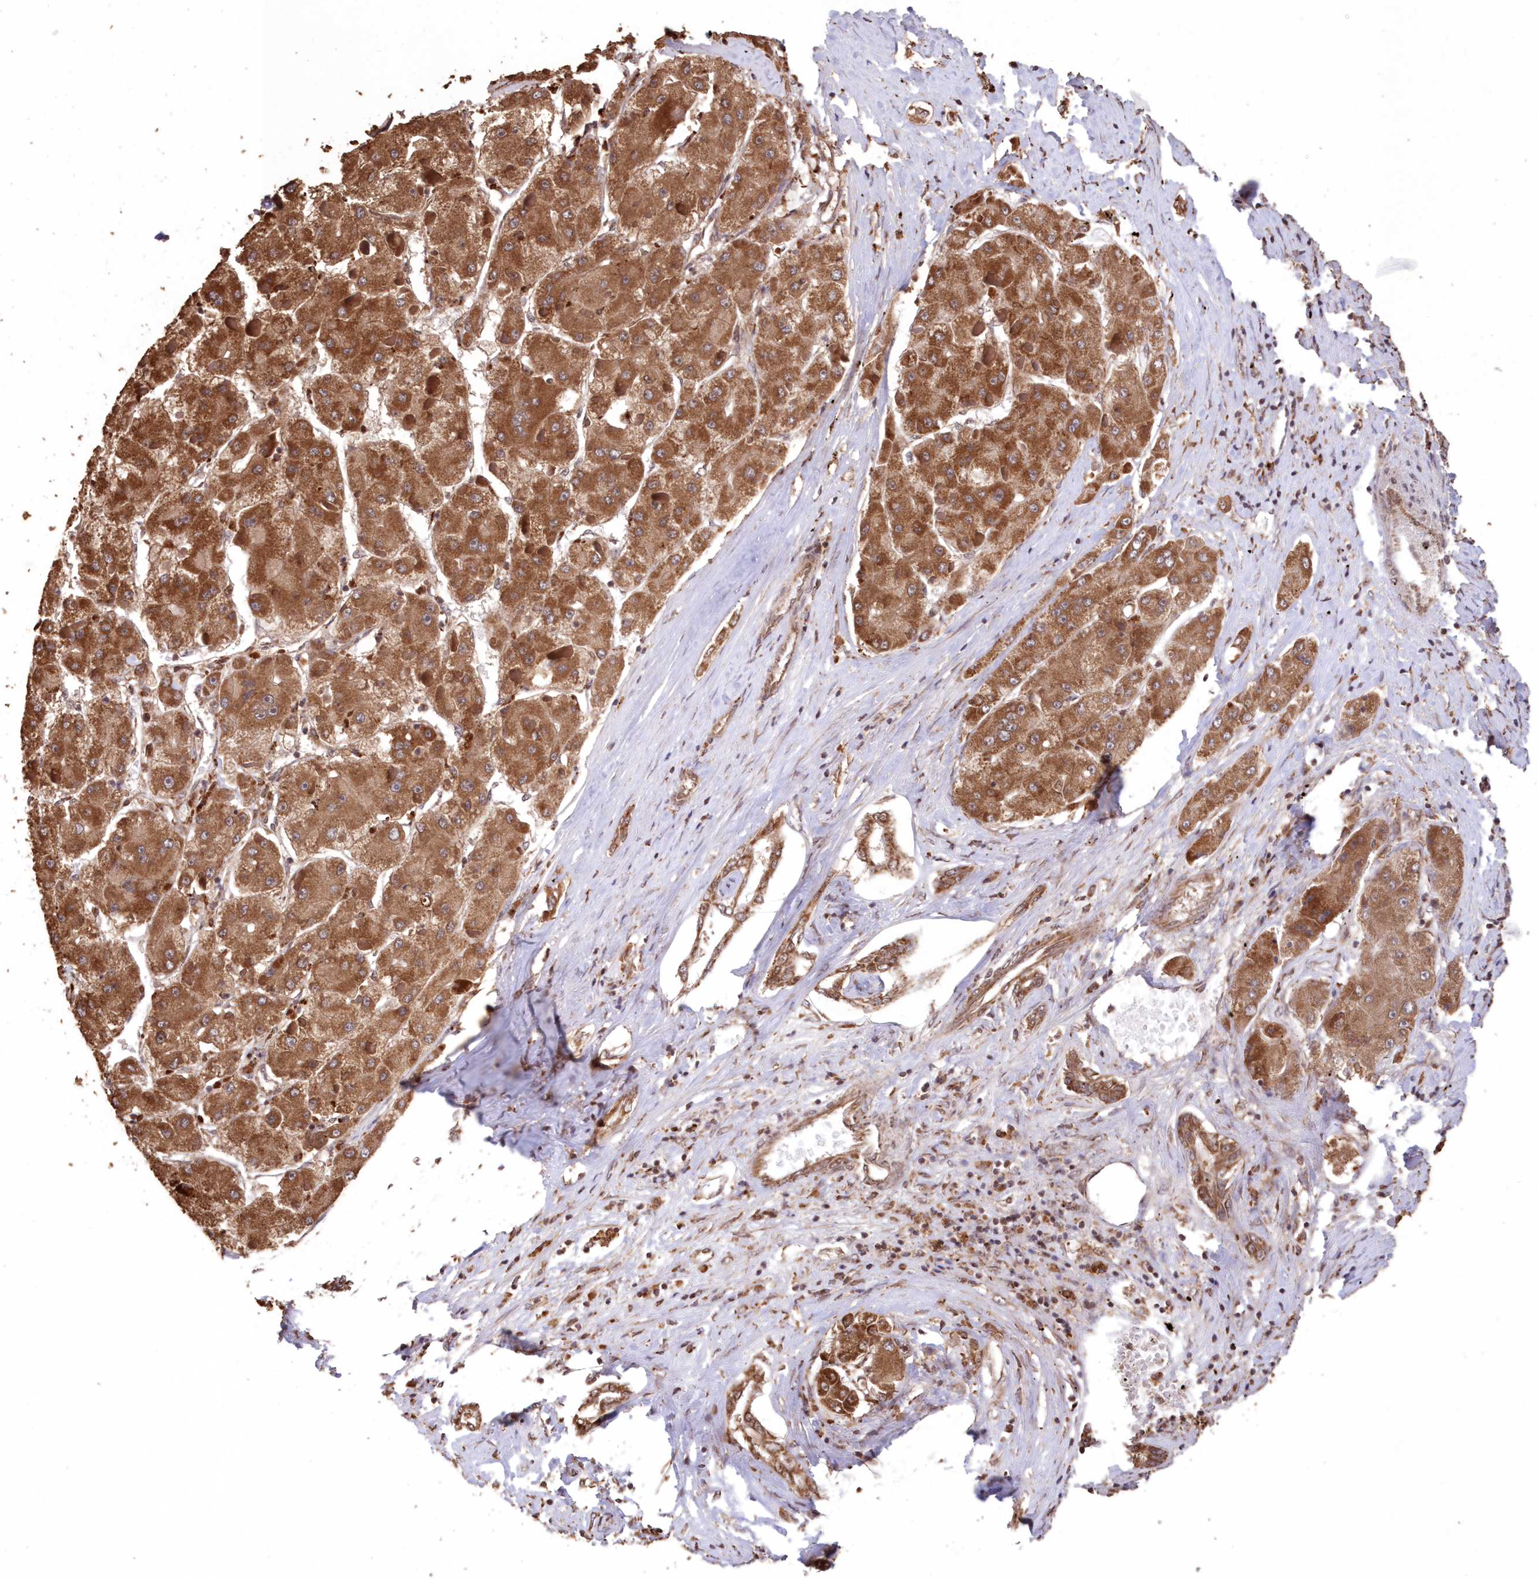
{"staining": {"intensity": "strong", "quantity": ">75%", "location": "cytoplasmic/membranous"}, "tissue": "liver cancer", "cell_type": "Tumor cells", "image_type": "cancer", "snomed": [{"axis": "morphology", "description": "Carcinoma, Hepatocellular, NOS"}, {"axis": "topography", "description": "Liver"}], "caption": "Immunohistochemical staining of human liver cancer exhibits high levels of strong cytoplasmic/membranous protein expression in approximately >75% of tumor cells. (brown staining indicates protein expression, while blue staining denotes nuclei).", "gene": "PCBP1", "patient": {"sex": "female", "age": 73}}